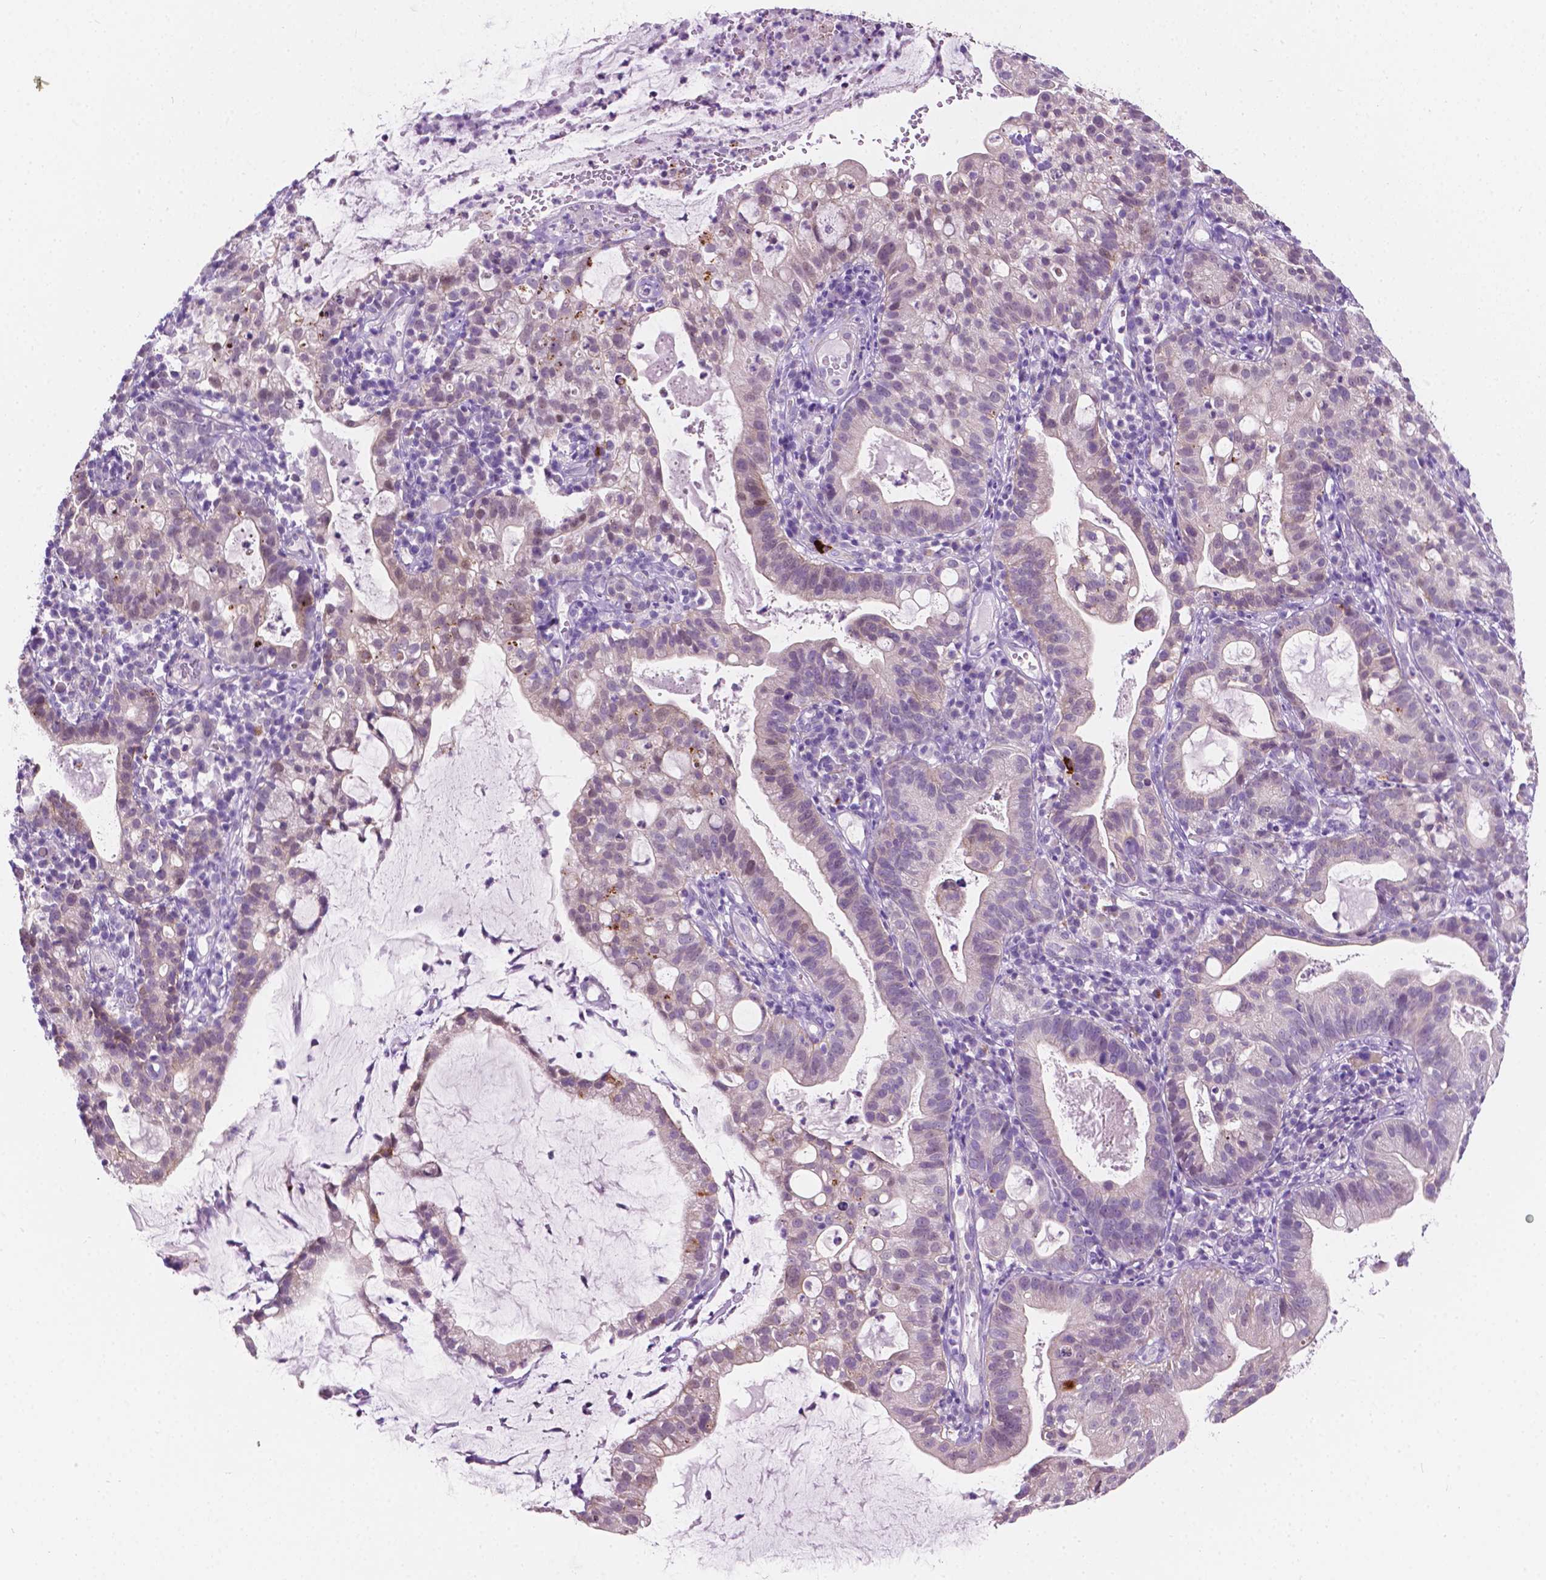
{"staining": {"intensity": "weak", "quantity": "25%-75%", "location": "cytoplasmic/membranous,nuclear"}, "tissue": "cervical cancer", "cell_type": "Tumor cells", "image_type": "cancer", "snomed": [{"axis": "morphology", "description": "Adenocarcinoma, NOS"}, {"axis": "topography", "description": "Cervix"}], "caption": "Cervical adenocarcinoma tissue reveals weak cytoplasmic/membranous and nuclear positivity in approximately 25%-75% of tumor cells", "gene": "NOS1AP", "patient": {"sex": "female", "age": 41}}